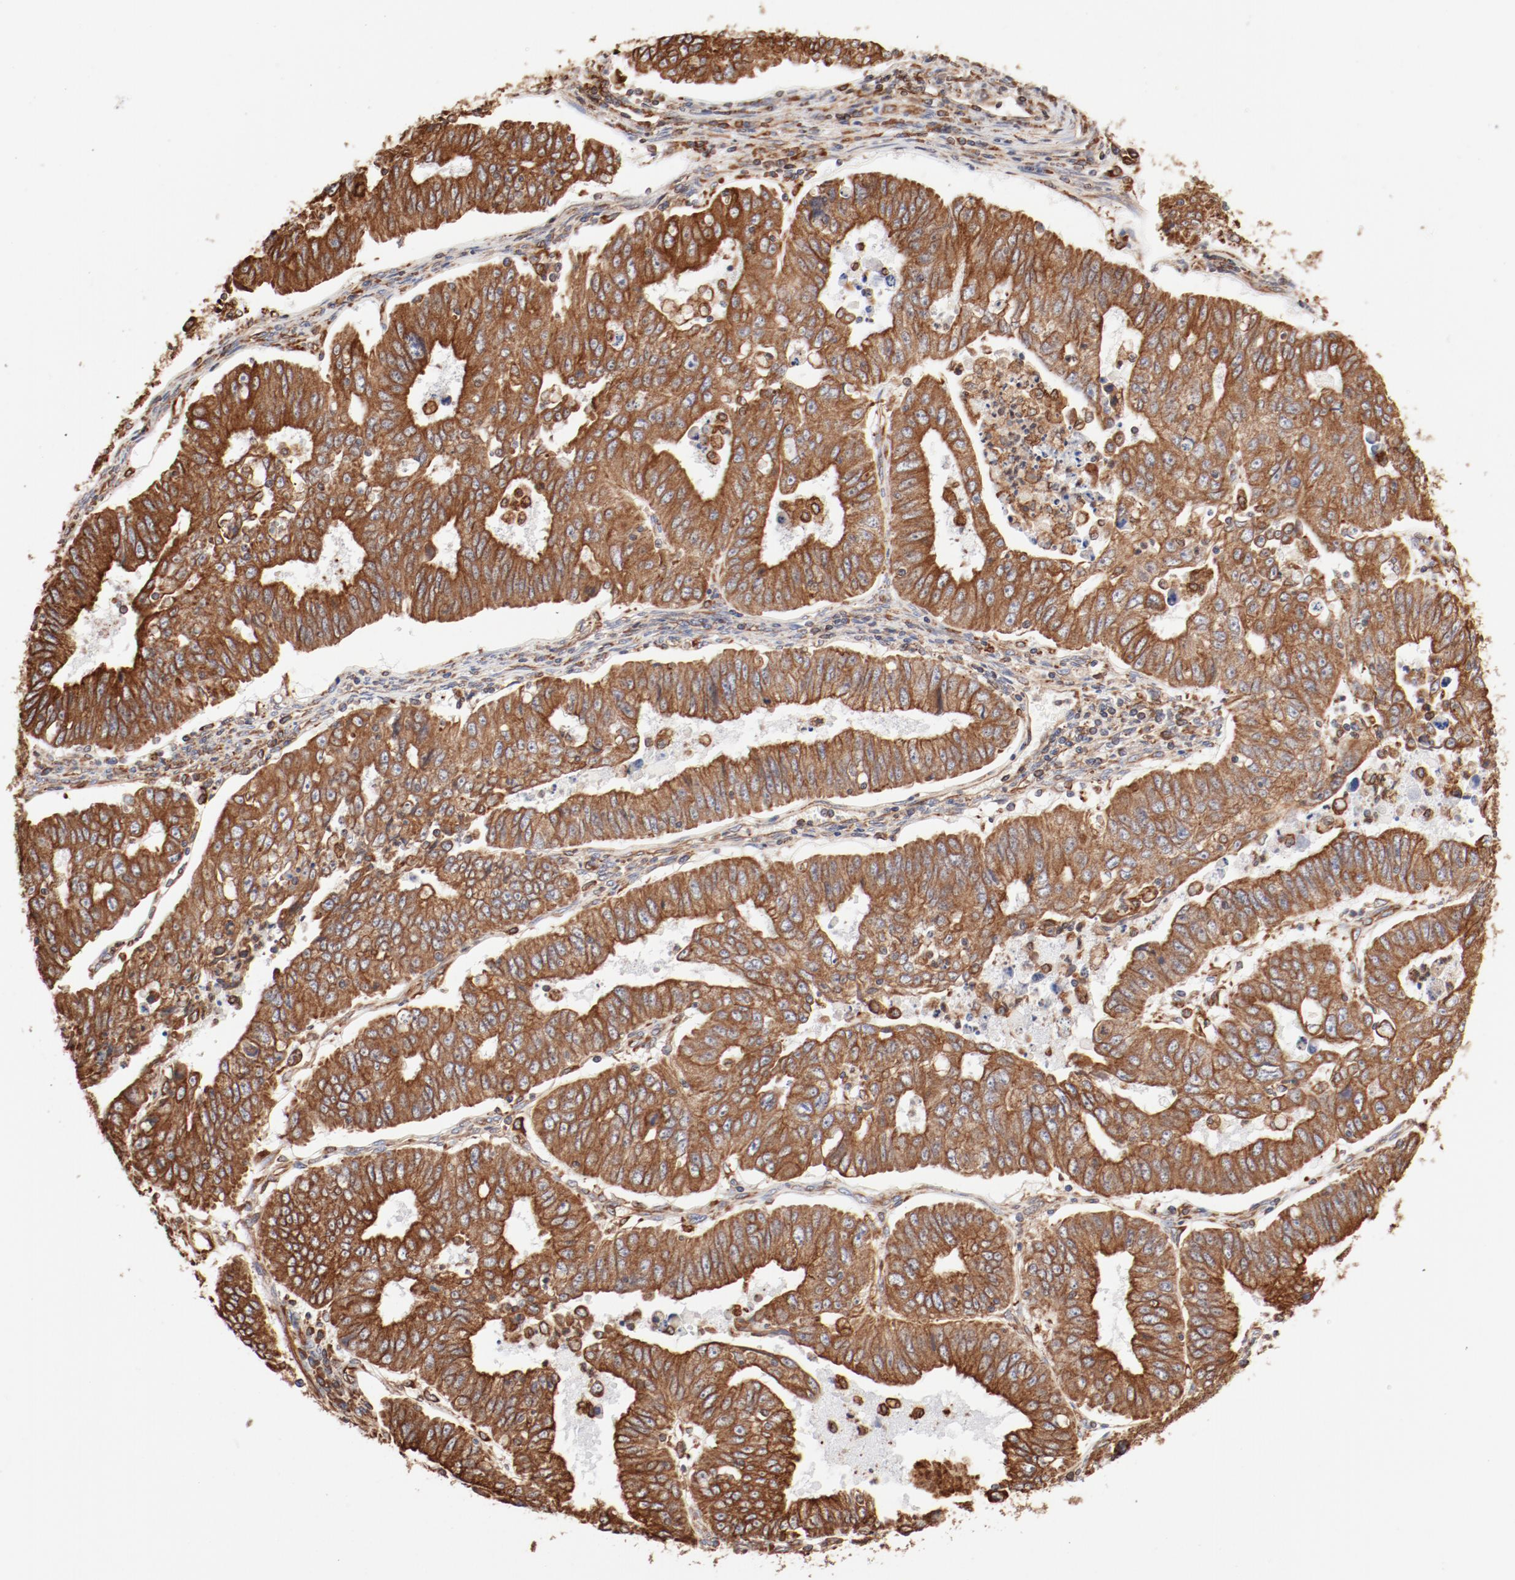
{"staining": {"intensity": "moderate", "quantity": ">75%", "location": "cytoplasmic/membranous"}, "tissue": "endometrial cancer", "cell_type": "Tumor cells", "image_type": "cancer", "snomed": [{"axis": "morphology", "description": "Adenocarcinoma, NOS"}, {"axis": "topography", "description": "Endometrium"}], "caption": "Approximately >75% of tumor cells in human adenocarcinoma (endometrial) display moderate cytoplasmic/membranous protein positivity as visualized by brown immunohistochemical staining.", "gene": "BCAP31", "patient": {"sex": "female", "age": 42}}